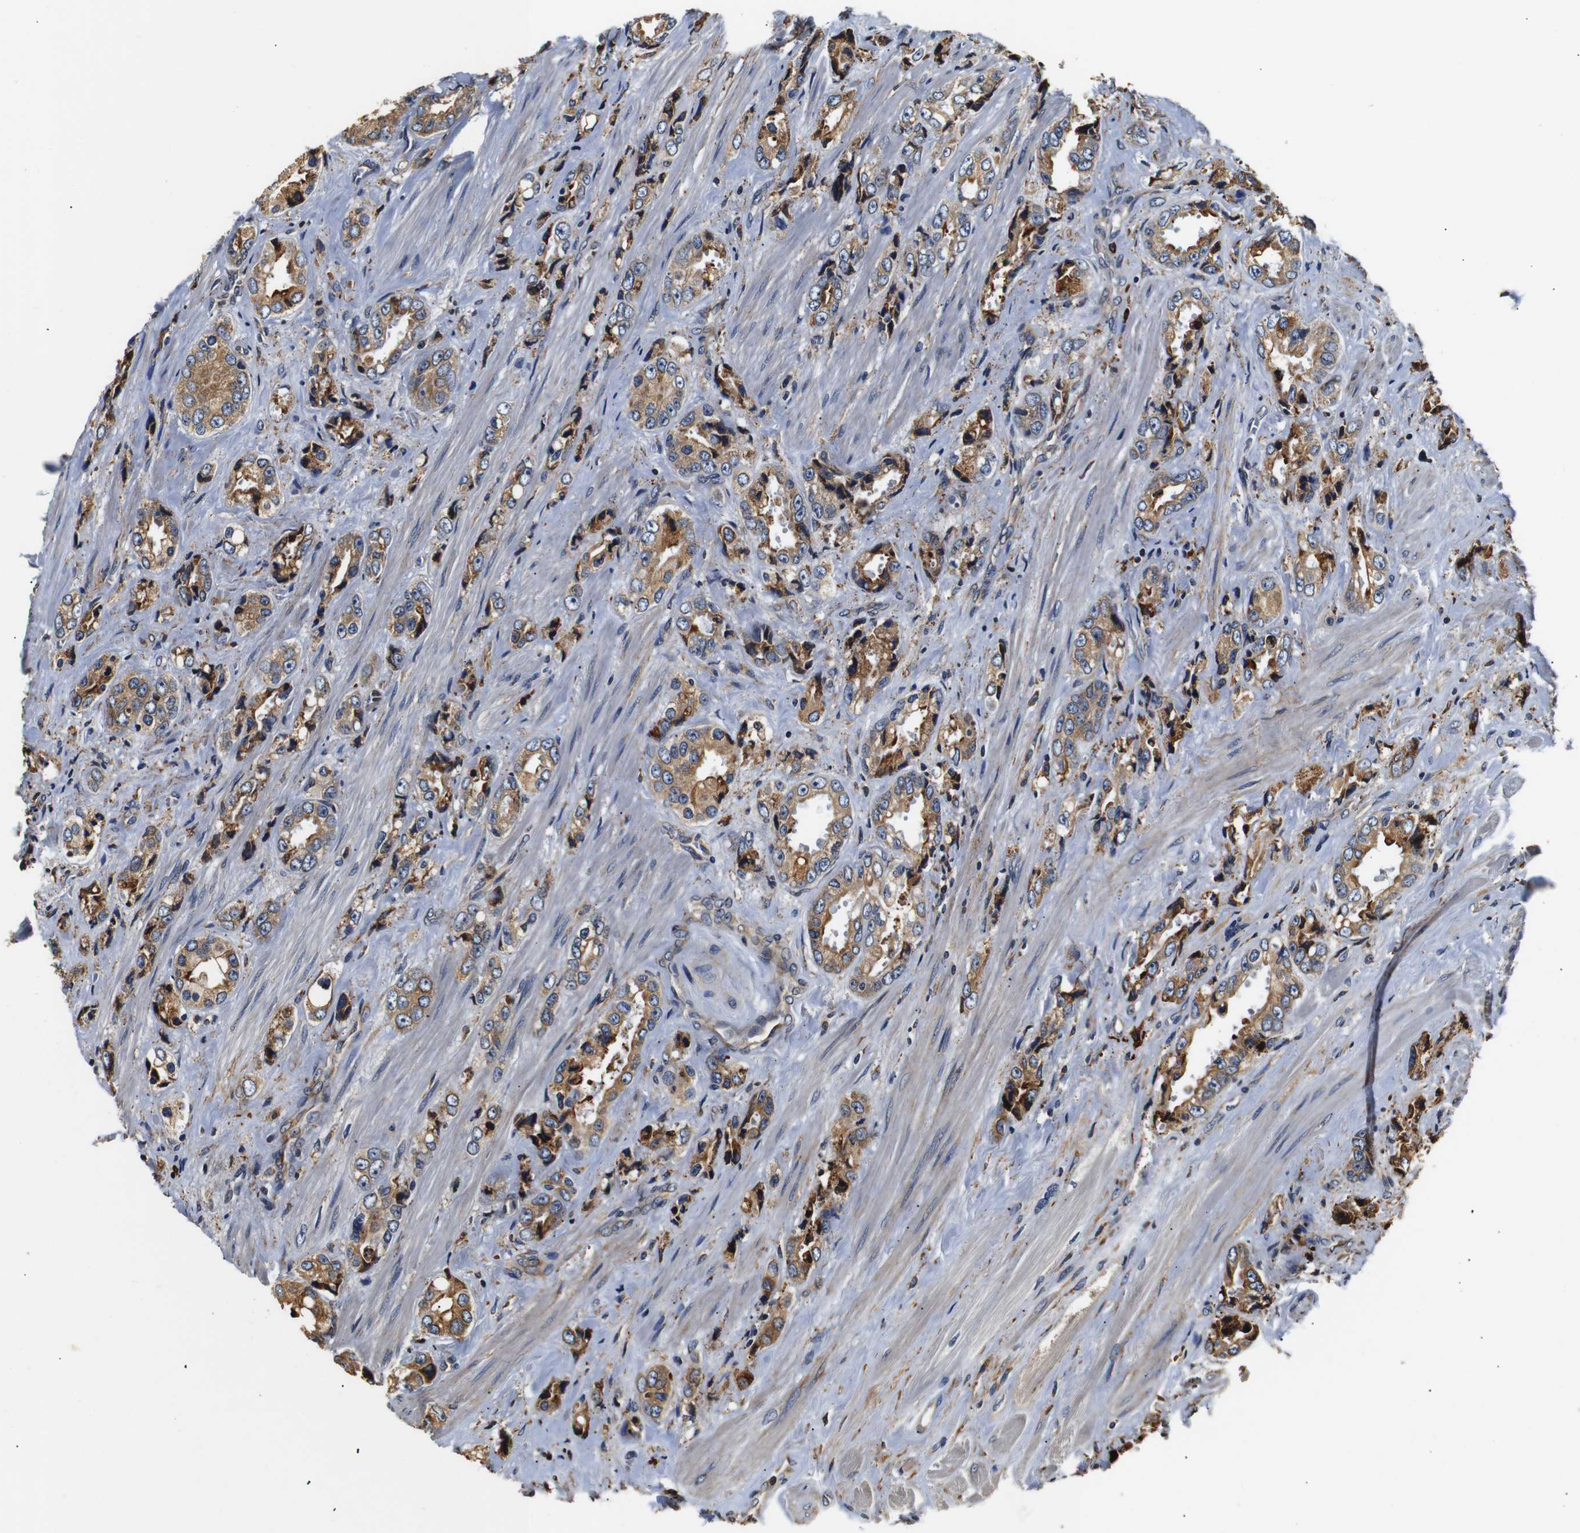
{"staining": {"intensity": "moderate", "quantity": ">75%", "location": "cytoplasmic/membranous"}, "tissue": "prostate cancer", "cell_type": "Tumor cells", "image_type": "cancer", "snomed": [{"axis": "morphology", "description": "Adenocarcinoma, High grade"}, {"axis": "topography", "description": "Prostate"}], "caption": "Human high-grade adenocarcinoma (prostate) stained with a brown dye displays moderate cytoplasmic/membranous positive staining in about >75% of tumor cells.", "gene": "HHIP", "patient": {"sex": "male", "age": 61}}